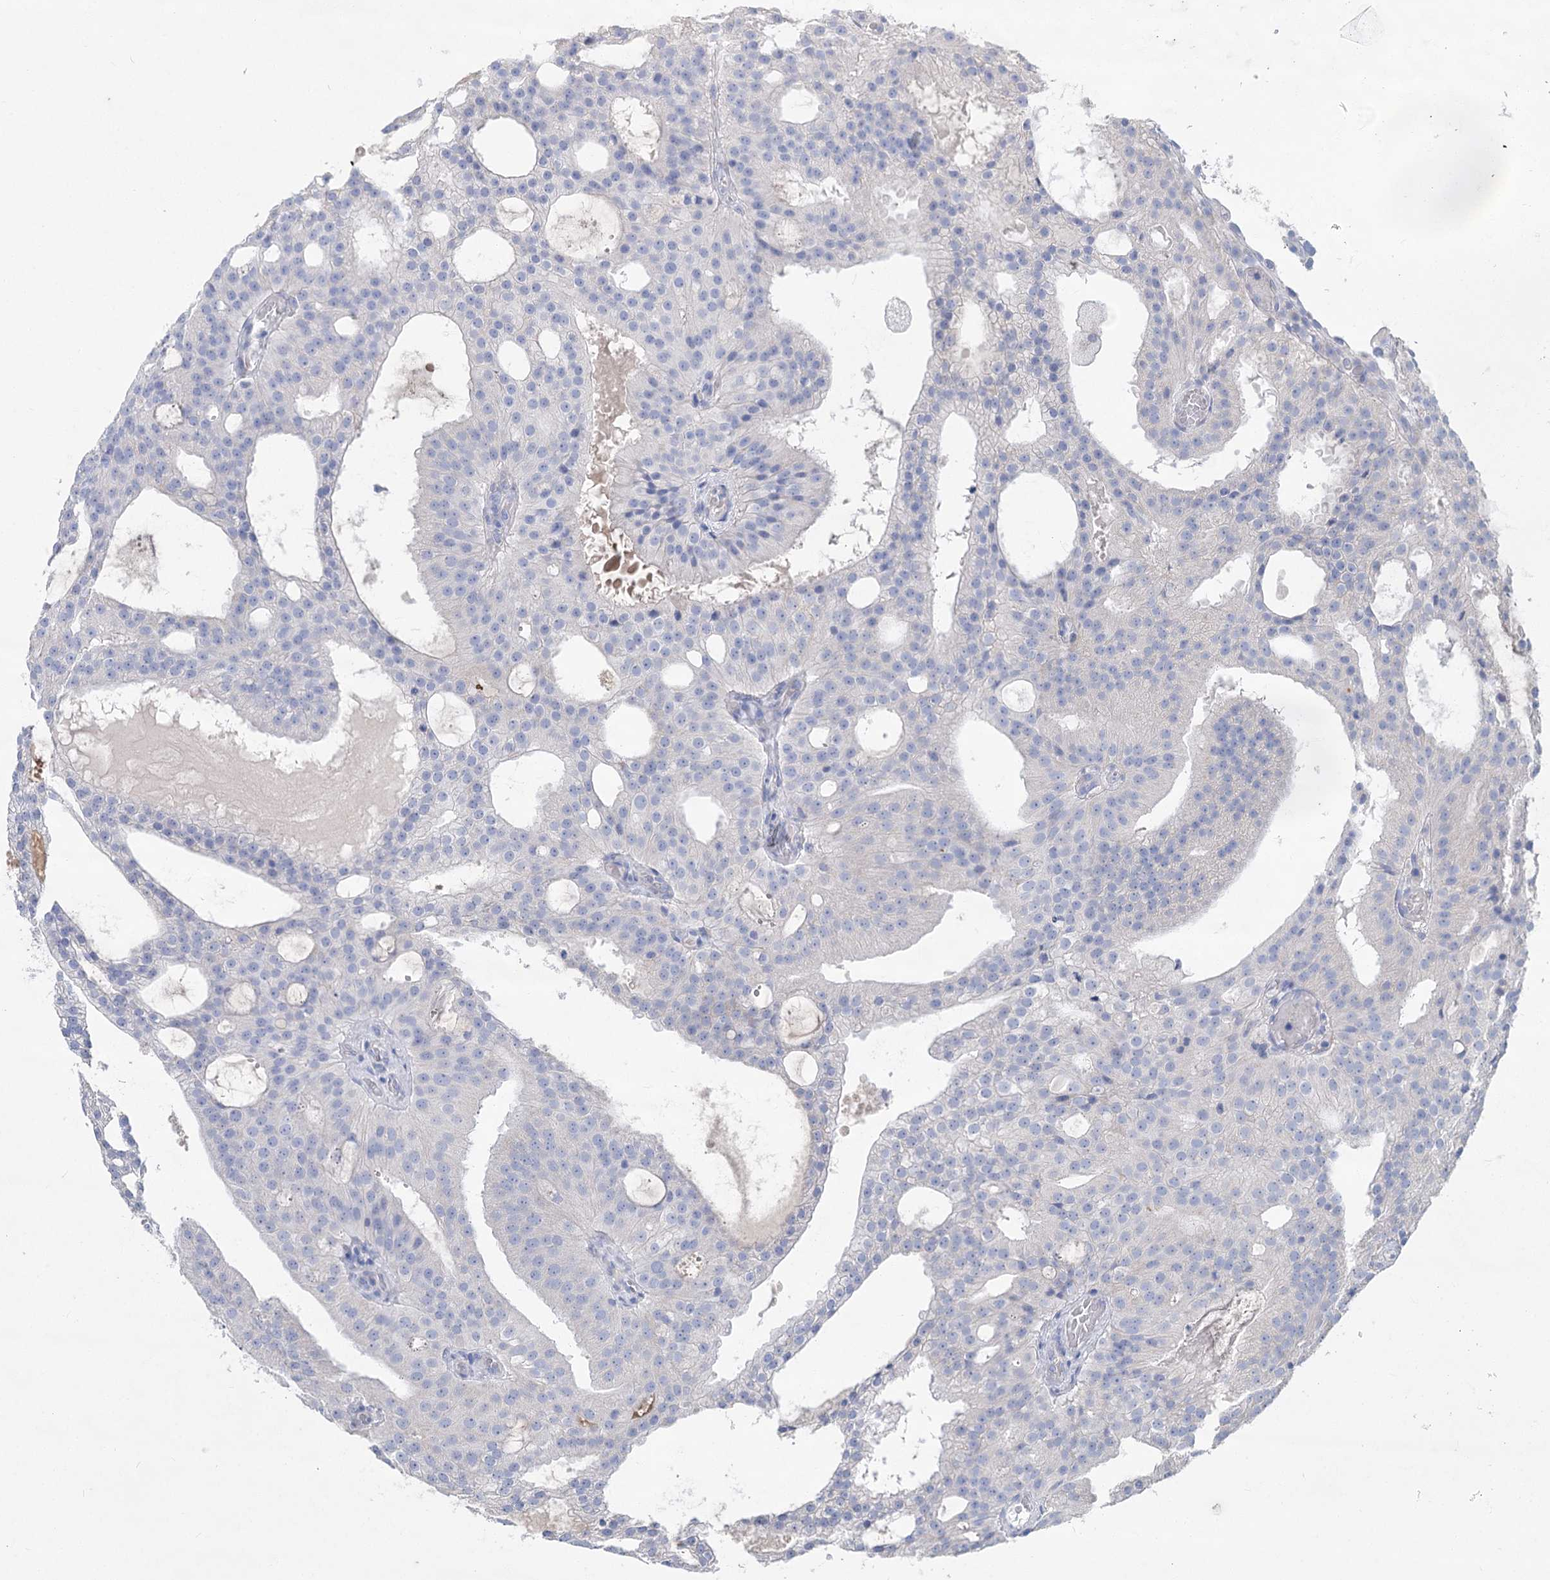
{"staining": {"intensity": "negative", "quantity": "none", "location": "none"}, "tissue": "prostate cancer", "cell_type": "Tumor cells", "image_type": "cancer", "snomed": [{"axis": "morphology", "description": "Adenocarcinoma, Medium grade"}, {"axis": "topography", "description": "Prostate"}], "caption": "A micrograph of medium-grade adenocarcinoma (prostate) stained for a protein reveals no brown staining in tumor cells.", "gene": "SLC9A3", "patient": {"sex": "male", "age": 88}}